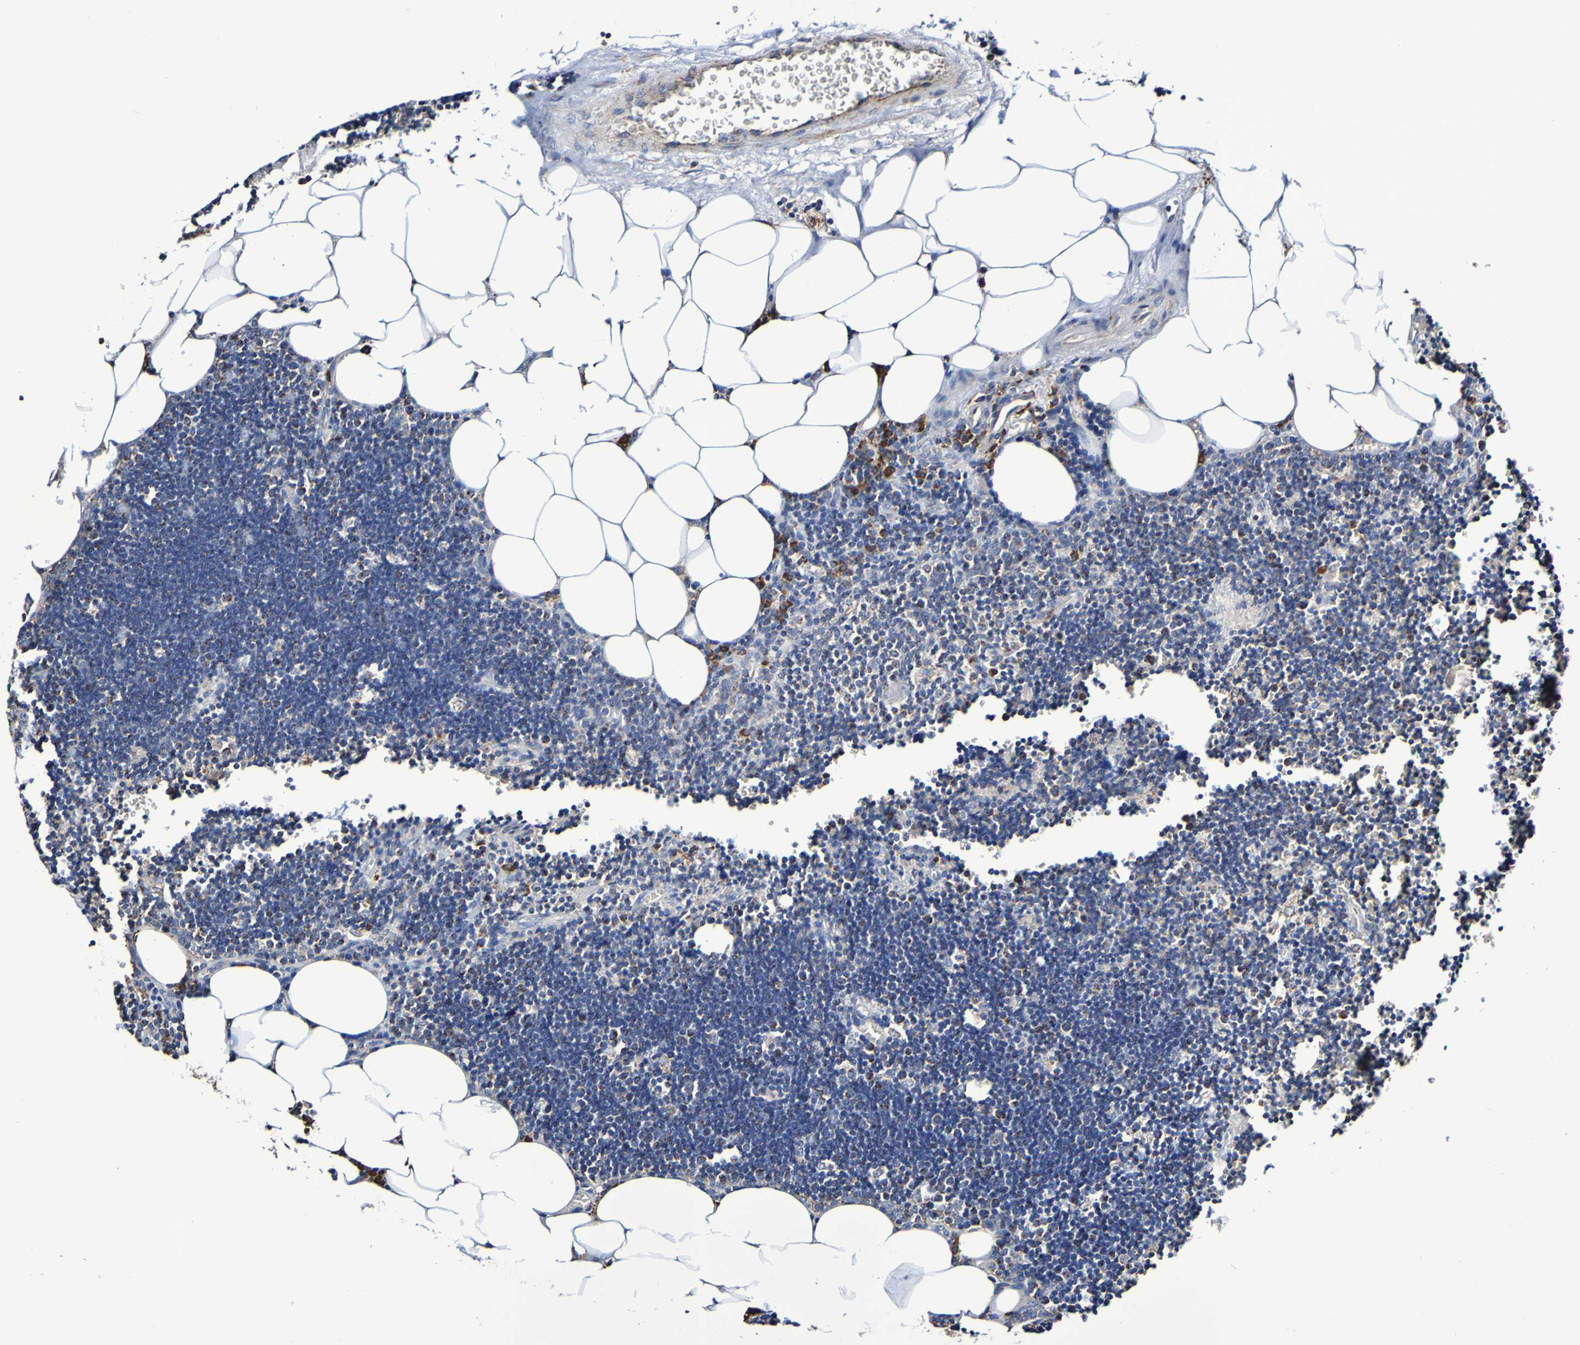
{"staining": {"intensity": "moderate", "quantity": "25%-75%", "location": "cytoplasmic/membranous"}, "tissue": "lymph node", "cell_type": "Germinal center cells", "image_type": "normal", "snomed": [{"axis": "morphology", "description": "Normal tissue, NOS"}, {"axis": "topography", "description": "Lymph node"}], "caption": "Lymph node stained with a brown dye displays moderate cytoplasmic/membranous positive staining in approximately 25%-75% of germinal center cells.", "gene": "IL18R1", "patient": {"sex": "male", "age": 33}}